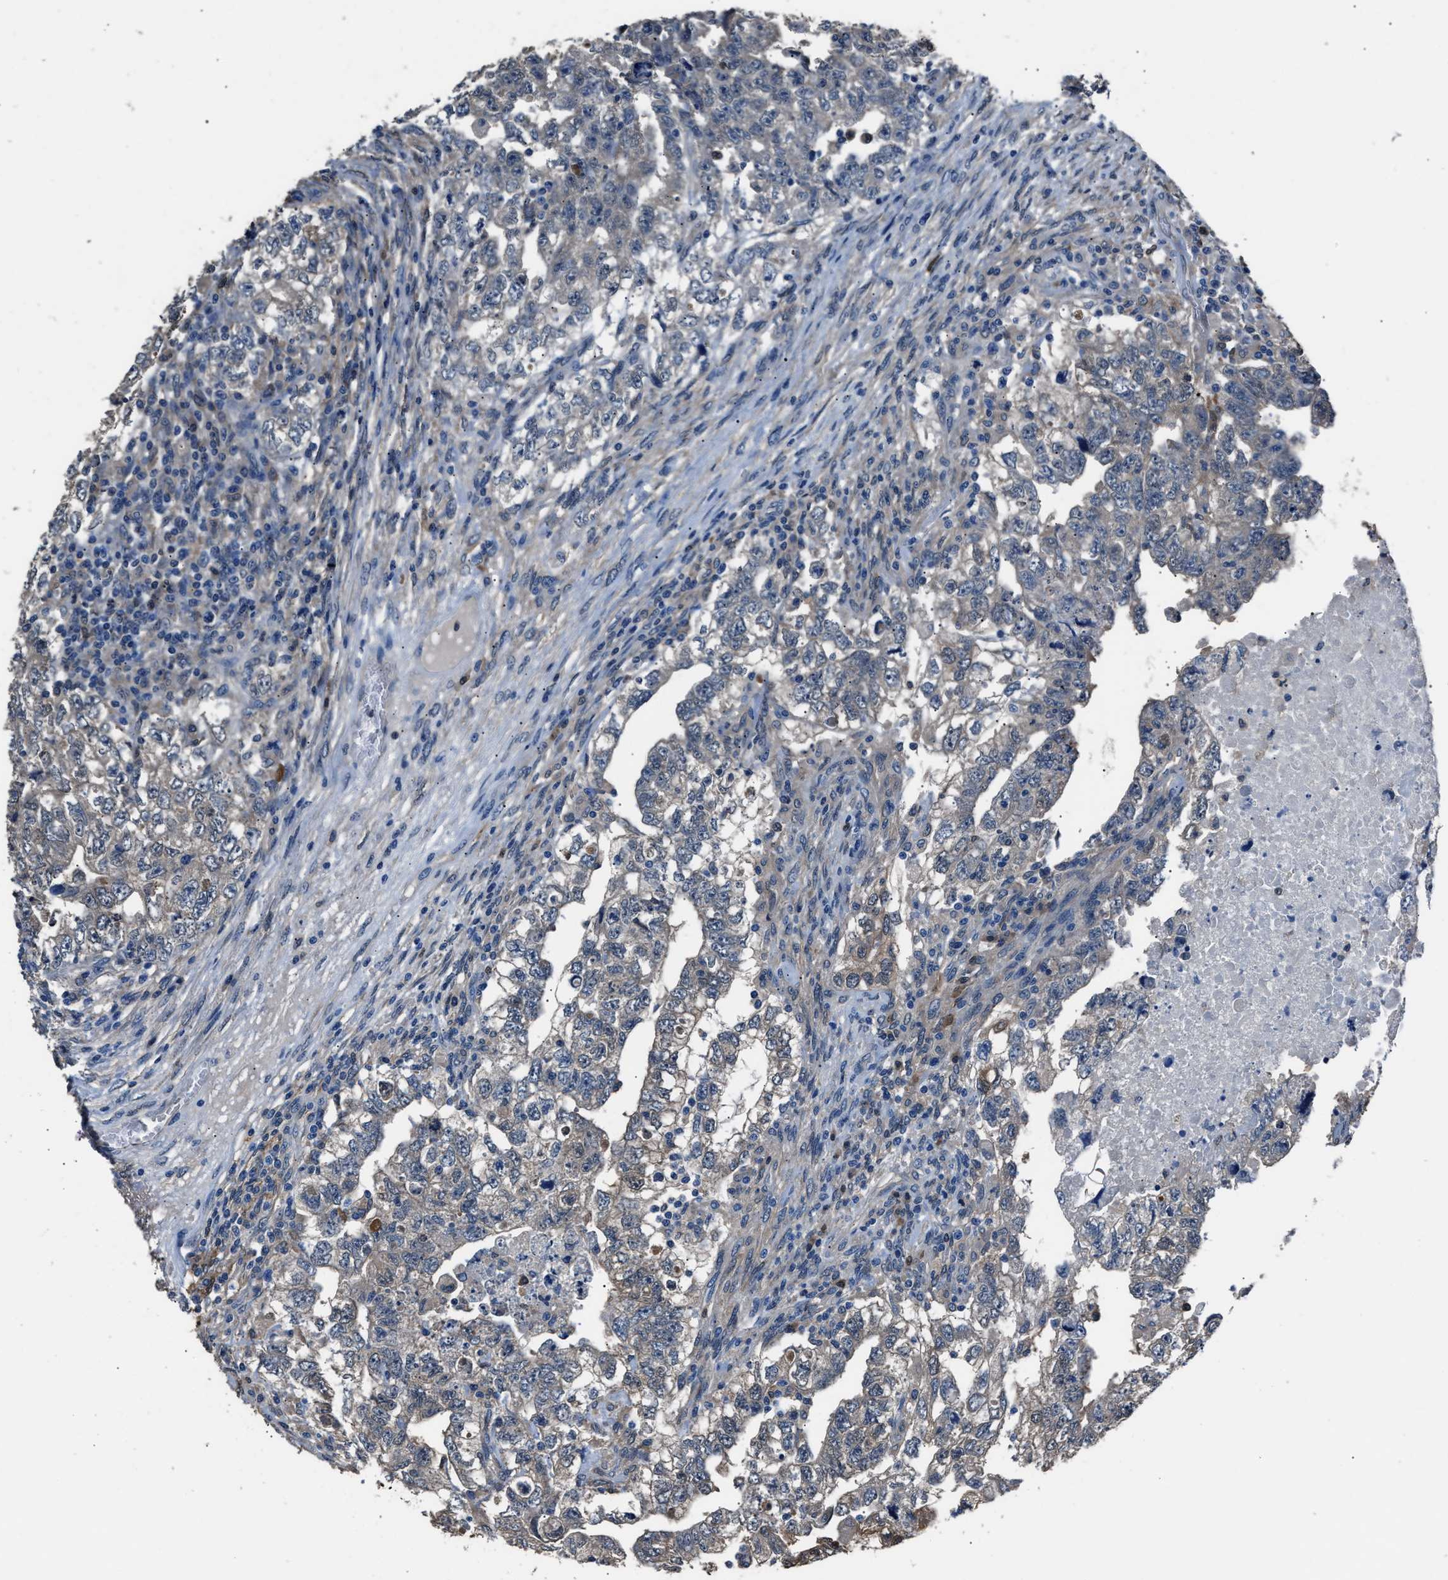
{"staining": {"intensity": "weak", "quantity": "<25%", "location": "cytoplasmic/membranous"}, "tissue": "testis cancer", "cell_type": "Tumor cells", "image_type": "cancer", "snomed": [{"axis": "morphology", "description": "Carcinoma, Embryonal, NOS"}, {"axis": "topography", "description": "Testis"}], "caption": "Tumor cells show no significant positivity in testis embryonal carcinoma. (IHC, brightfield microscopy, high magnification).", "gene": "GSTP1", "patient": {"sex": "male", "age": 36}}